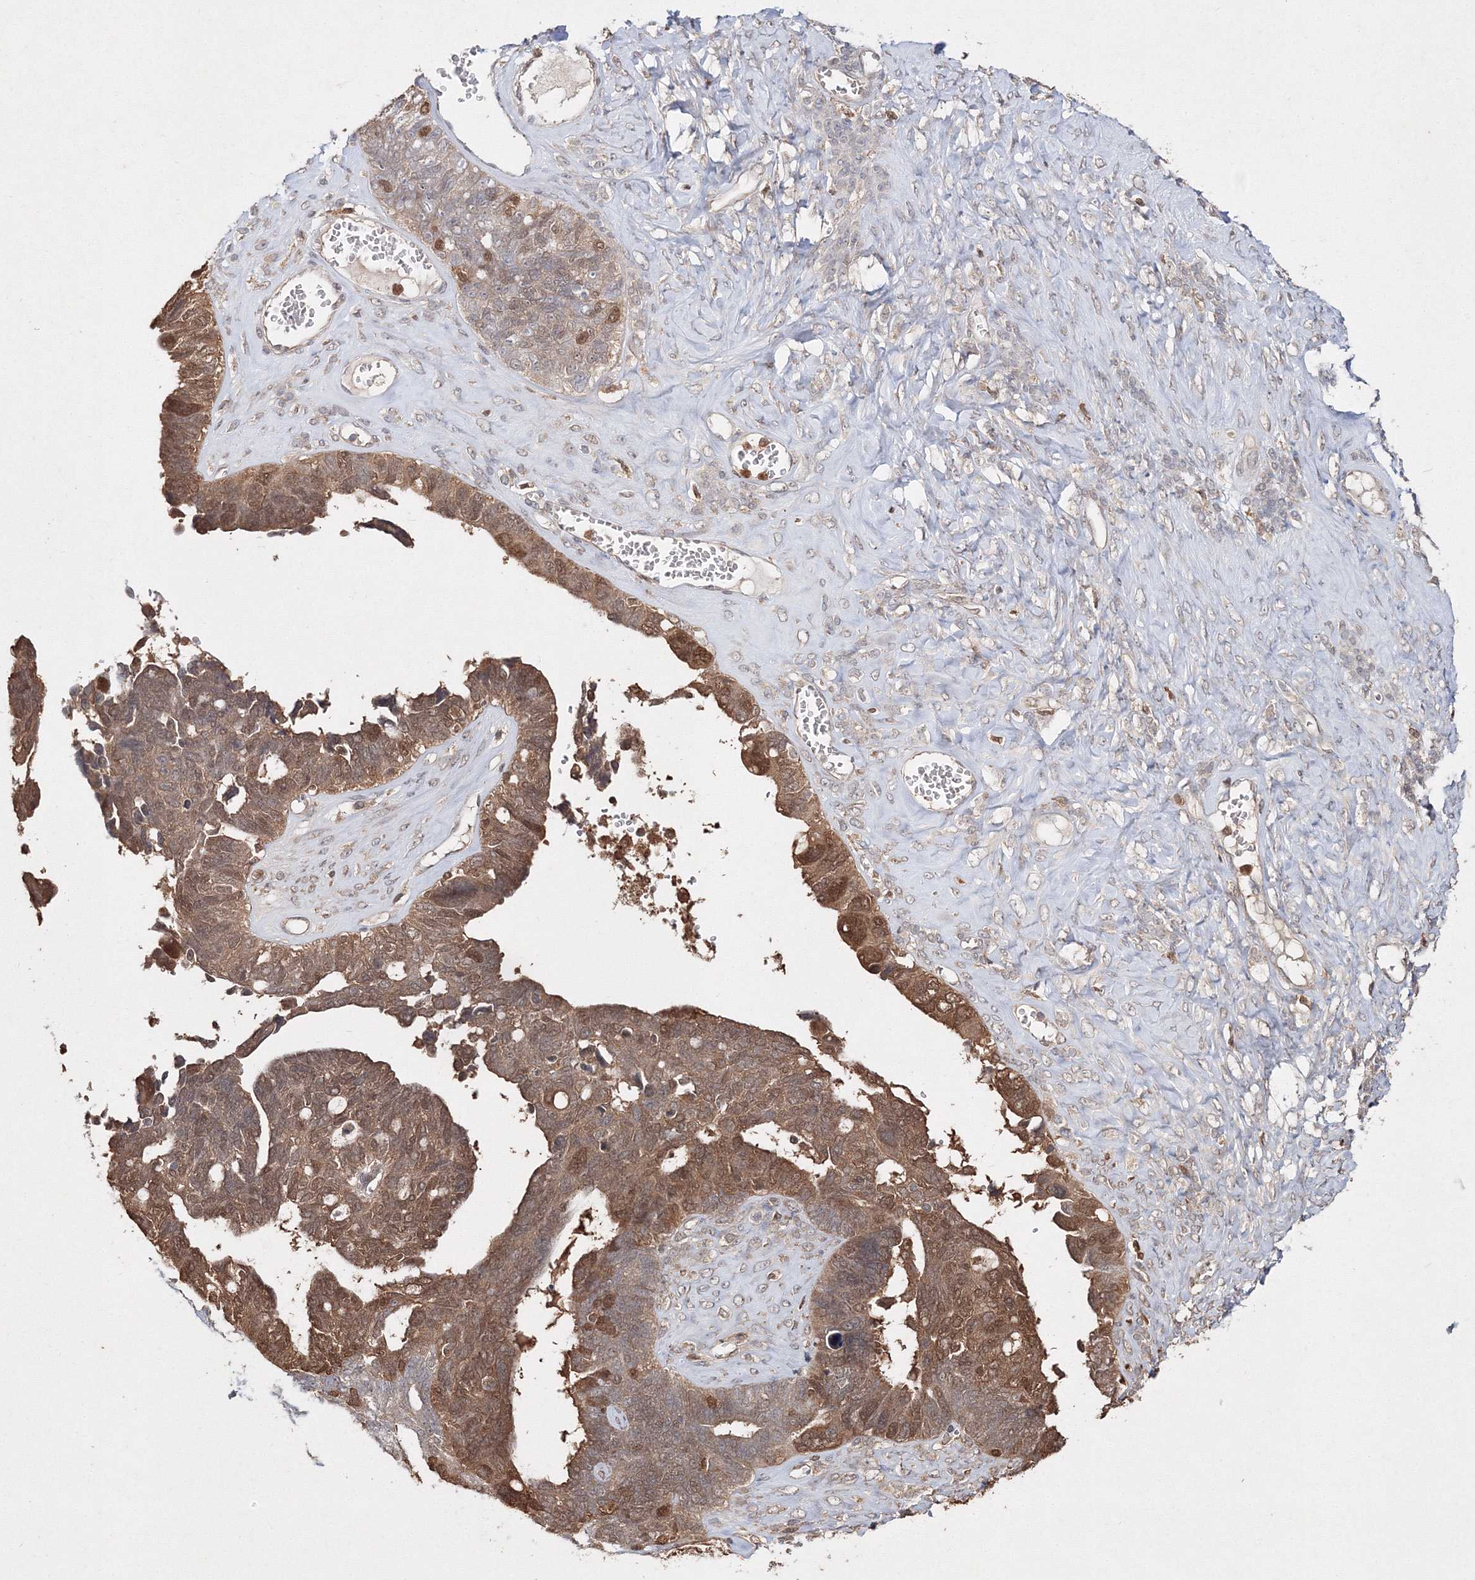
{"staining": {"intensity": "moderate", "quantity": ">75%", "location": "cytoplasmic/membranous,nuclear"}, "tissue": "ovarian cancer", "cell_type": "Tumor cells", "image_type": "cancer", "snomed": [{"axis": "morphology", "description": "Cystadenocarcinoma, serous, NOS"}, {"axis": "topography", "description": "Ovary"}], "caption": "Protein staining of ovarian serous cystadenocarcinoma tissue shows moderate cytoplasmic/membranous and nuclear staining in about >75% of tumor cells.", "gene": "S100A11", "patient": {"sex": "female", "age": 79}}